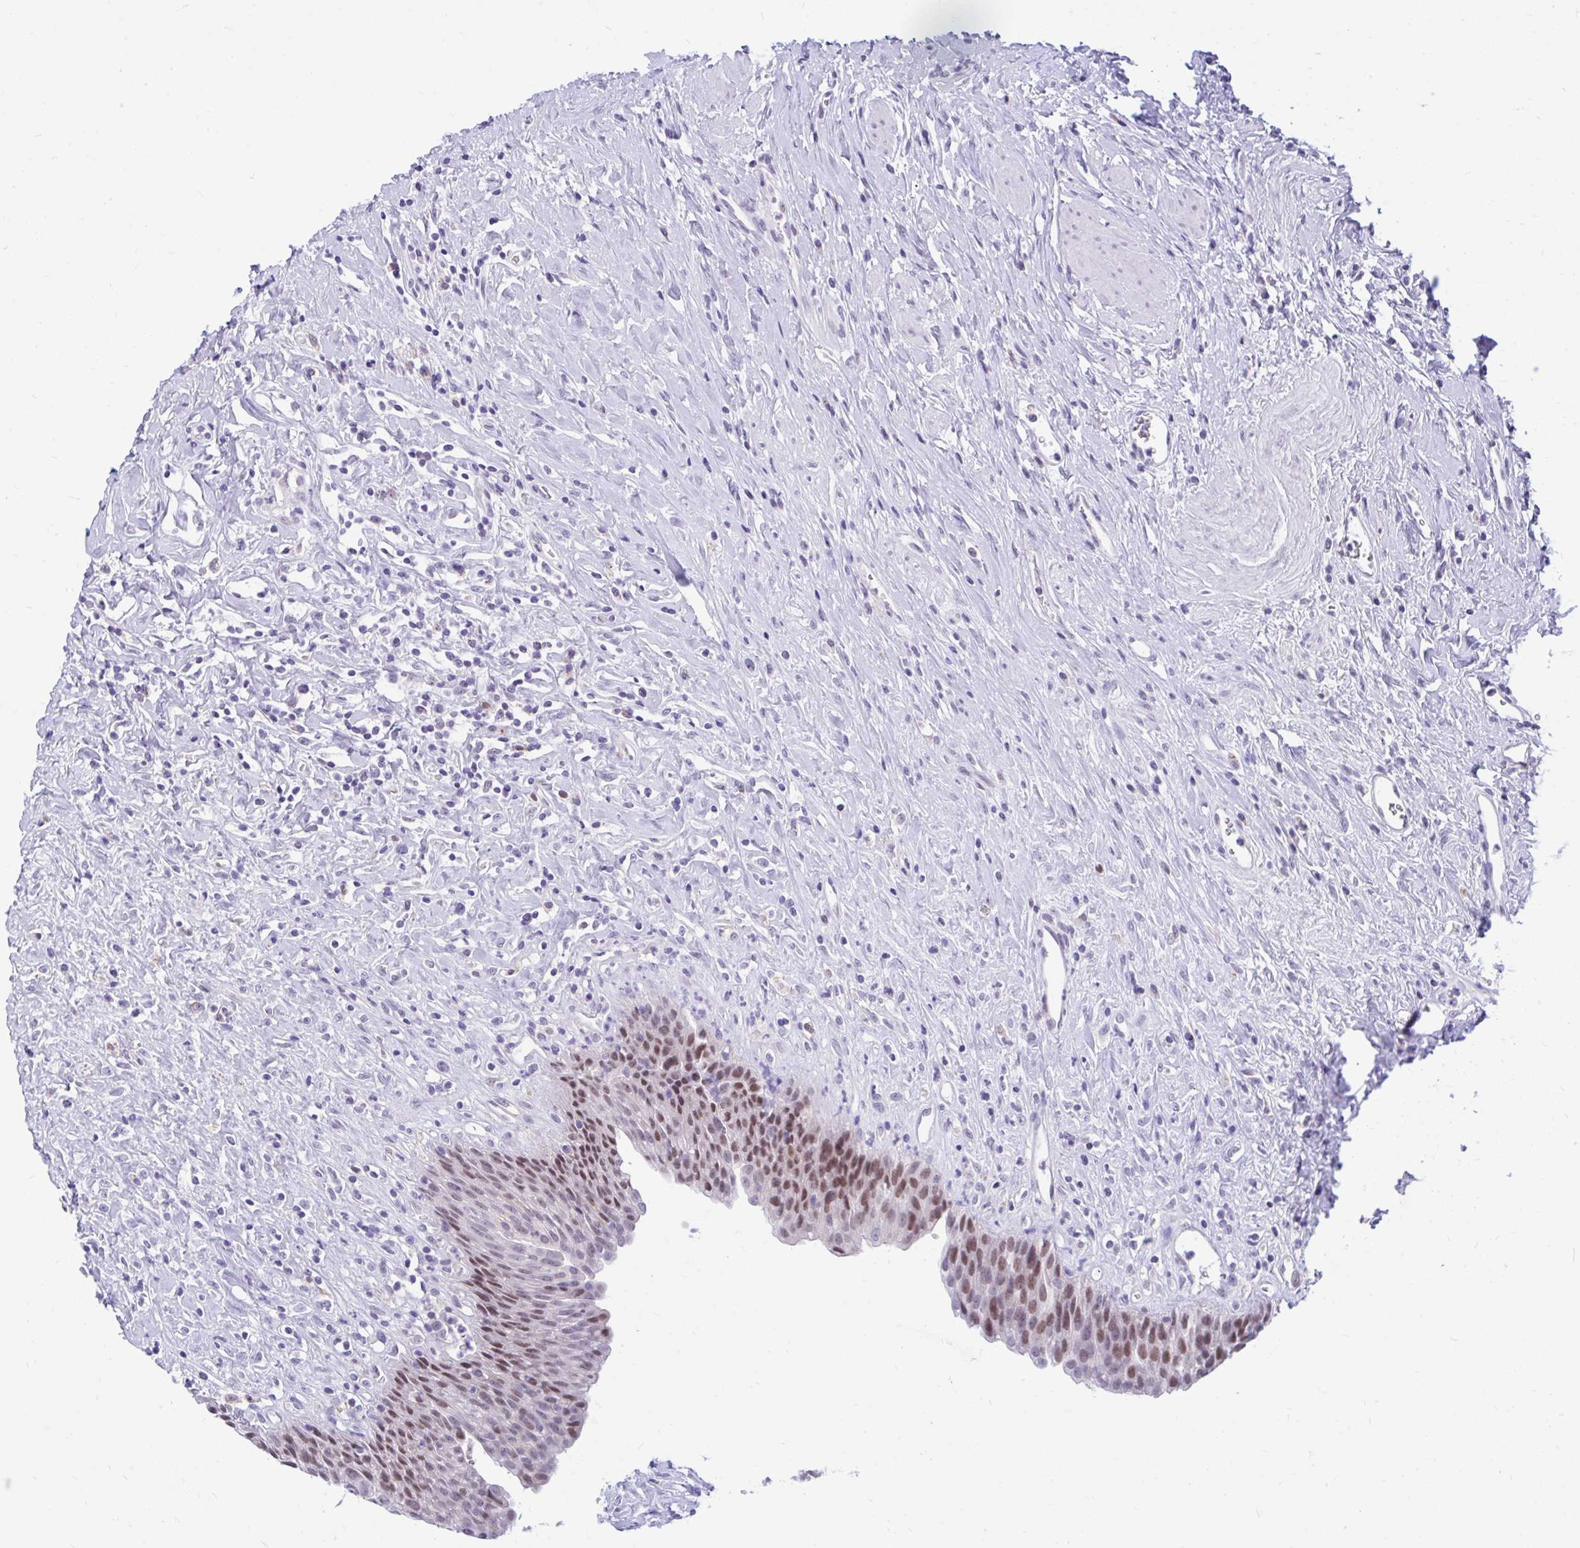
{"staining": {"intensity": "moderate", "quantity": "25%-75%", "location": "nuclear"}, "tissue": "urinary bladder", "cell_type": "Urothelial cells", "image_type": "normal", "snomed": [{"axis": "morphology", "description": "Normal tissue, NOS"}, {"axis": "topography", "description": "Urinary bladder"}], "caption": "Immunohistochemistry of benign urinary bladder exhibits medium levels of moderate nuclear positivity in approximately 25%-75% of urothelial cells.", "gene": "GLB1L2", "patient": {"sex": "female", "age": 56}}